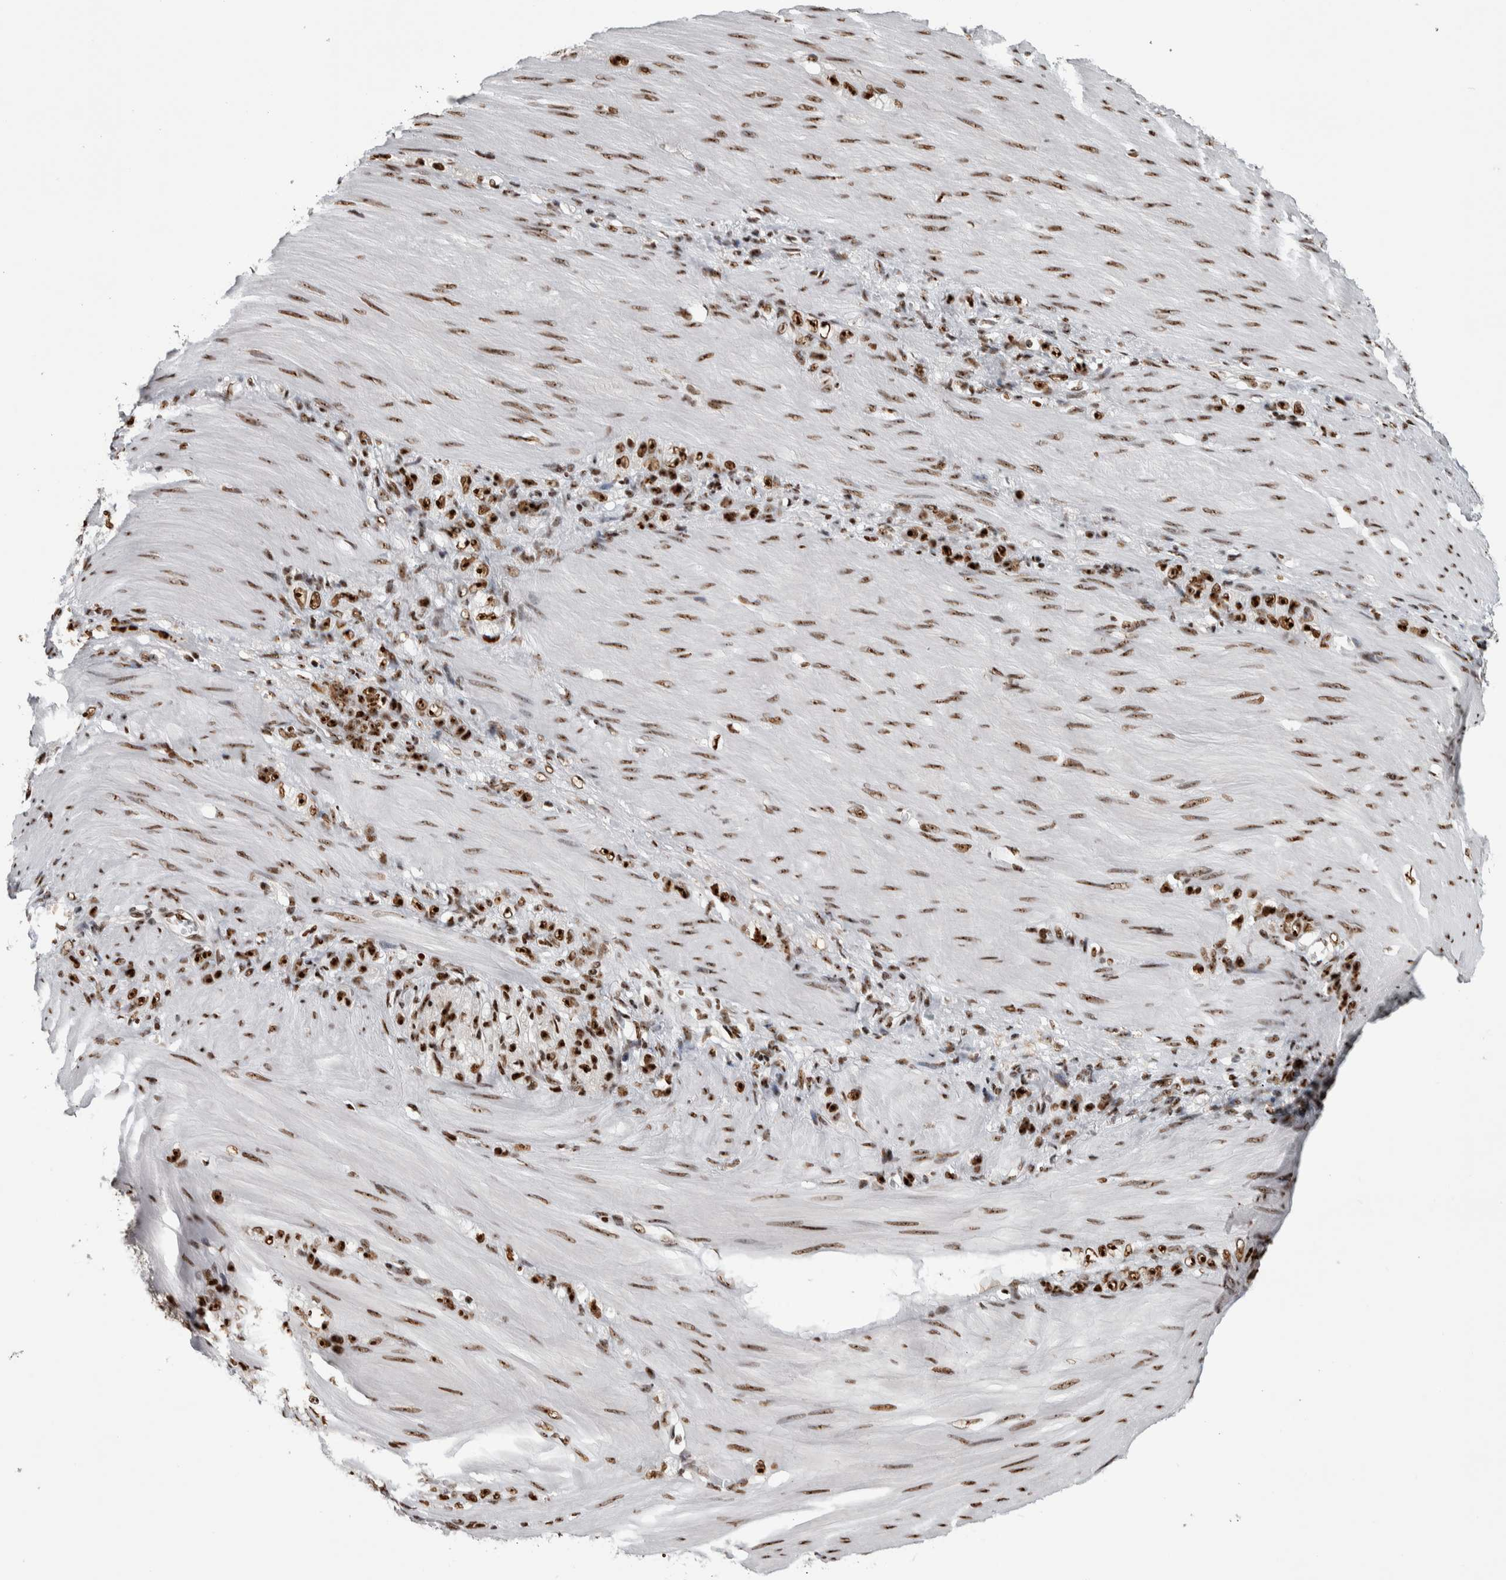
{"staining": {"intensity": "strong", "quantity": ">75%", "location": "nuclear"}, "tissue": "stomach cancer", "cell_type": "Tumor cells", "image_type": "cancer", "snomed": [{"axis": "morphology", "description": "Normal tissue, NOS"}, {"axis": "morphology", "description": "Adenocarcinoma, NOS"}, {"axis": "topography", "description": "Stomach"}], "caption": "Protein positivity by IHC exhibits strong nuclear positivity in about >75% of tumor cells in stomach cancer (adenocarcinoma).", "gene": "NCL", "patient": {"sex": "male", "age": 82}}